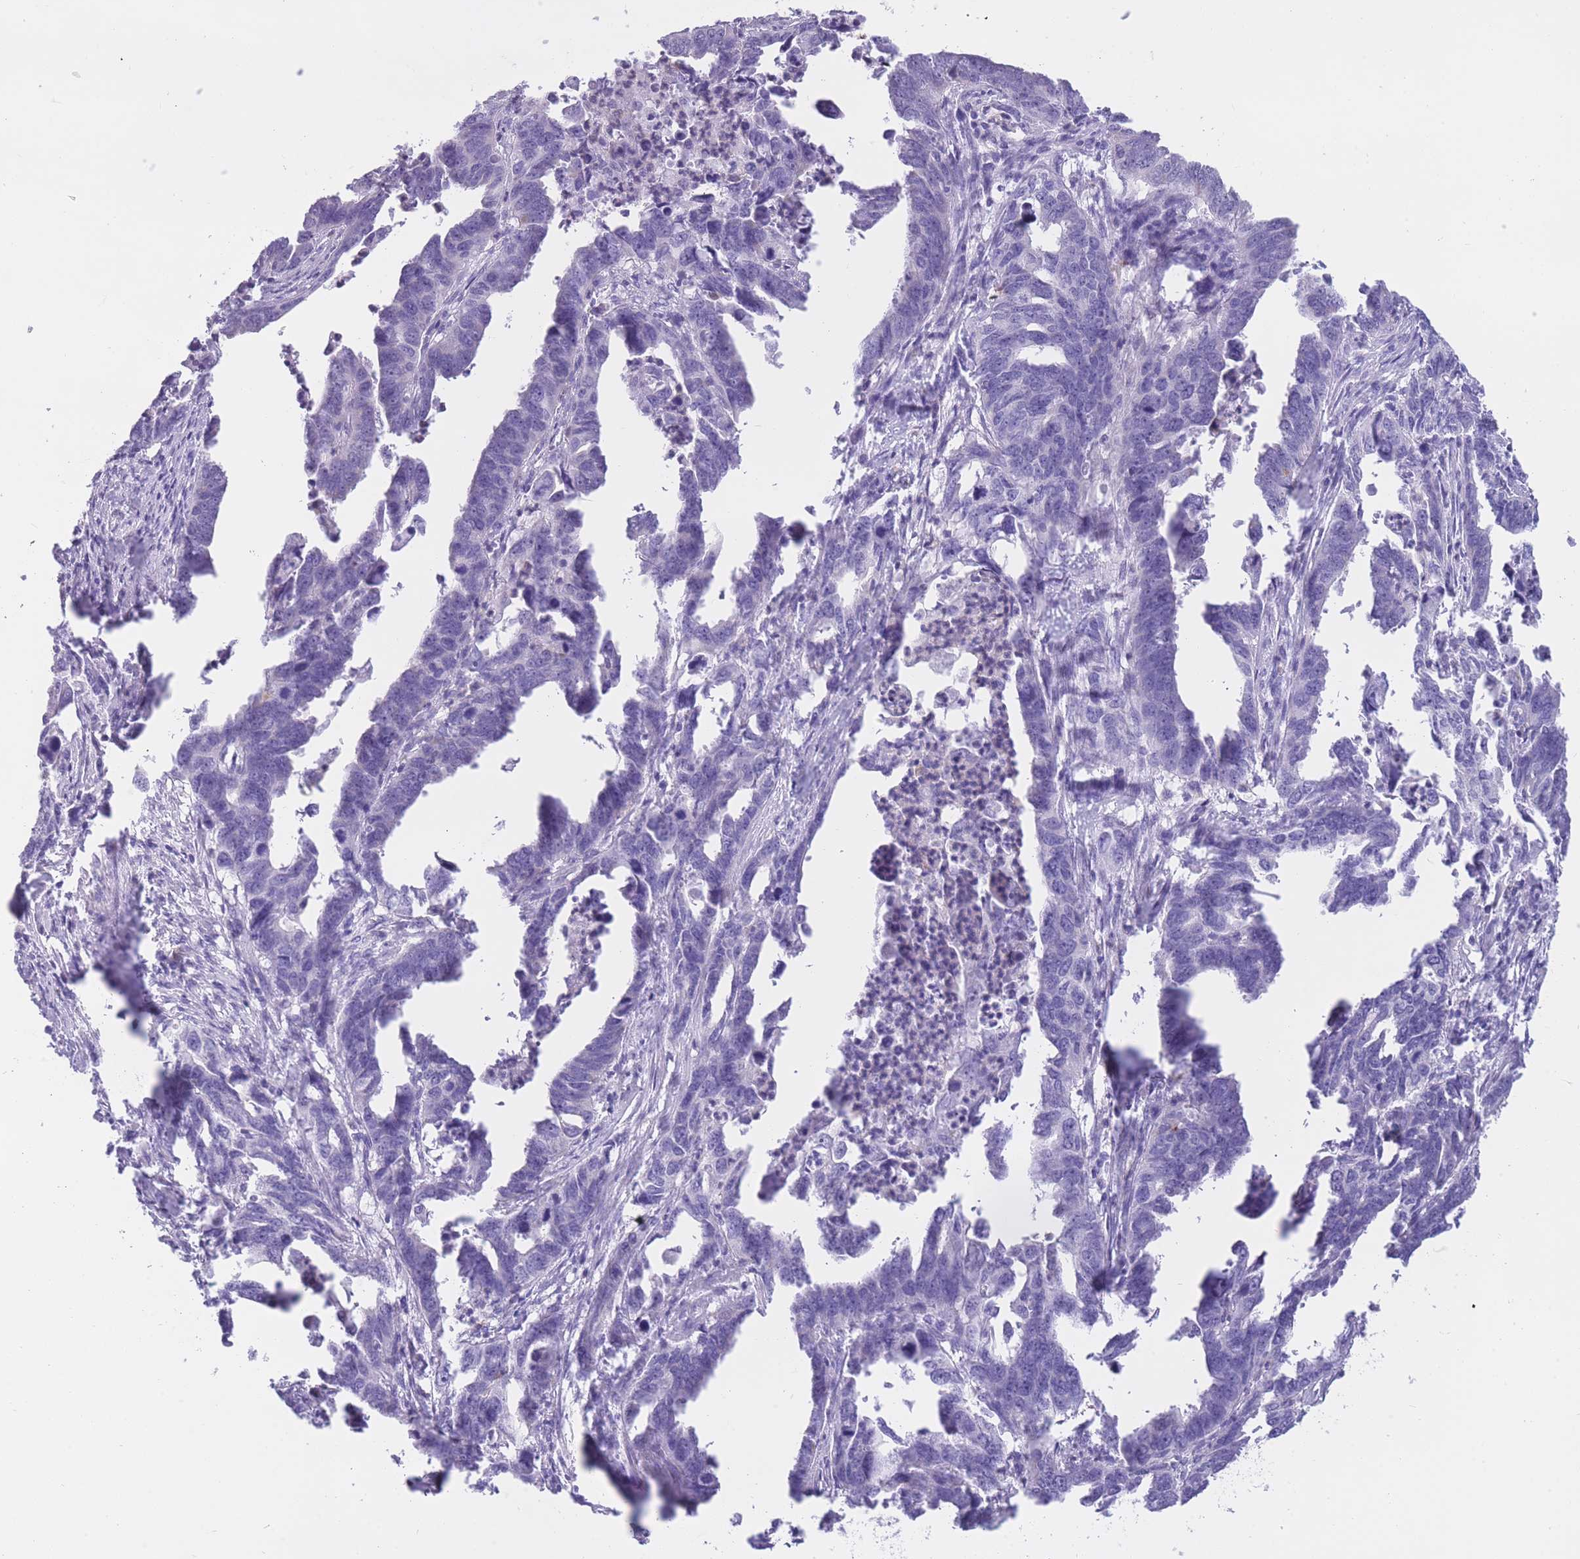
{"staining": {"intensity": "negative", "quantity": "none", "location": "none"}, "tissue": "endometrial cancer", "cell_type": "Tumor cells", "image_type": "cancer", "snomed": [{"axis": "morphology", "description": "Adenocarcinoma, NOS"}, {"axis": "topography", "description": "Endometrium"}], "caption": "A micrograph of human adenocarcinoma (endometrial) is negative for staining in tumor cells. Brightfield microscopy of immunohistochemistry stained with DAB (3,3'-diaminobenzidine) (brown) and hematoxylin (blue), captured at high magnification.", "gene": "ZNF662", "patient": {"sex": "female", "age": 65}}